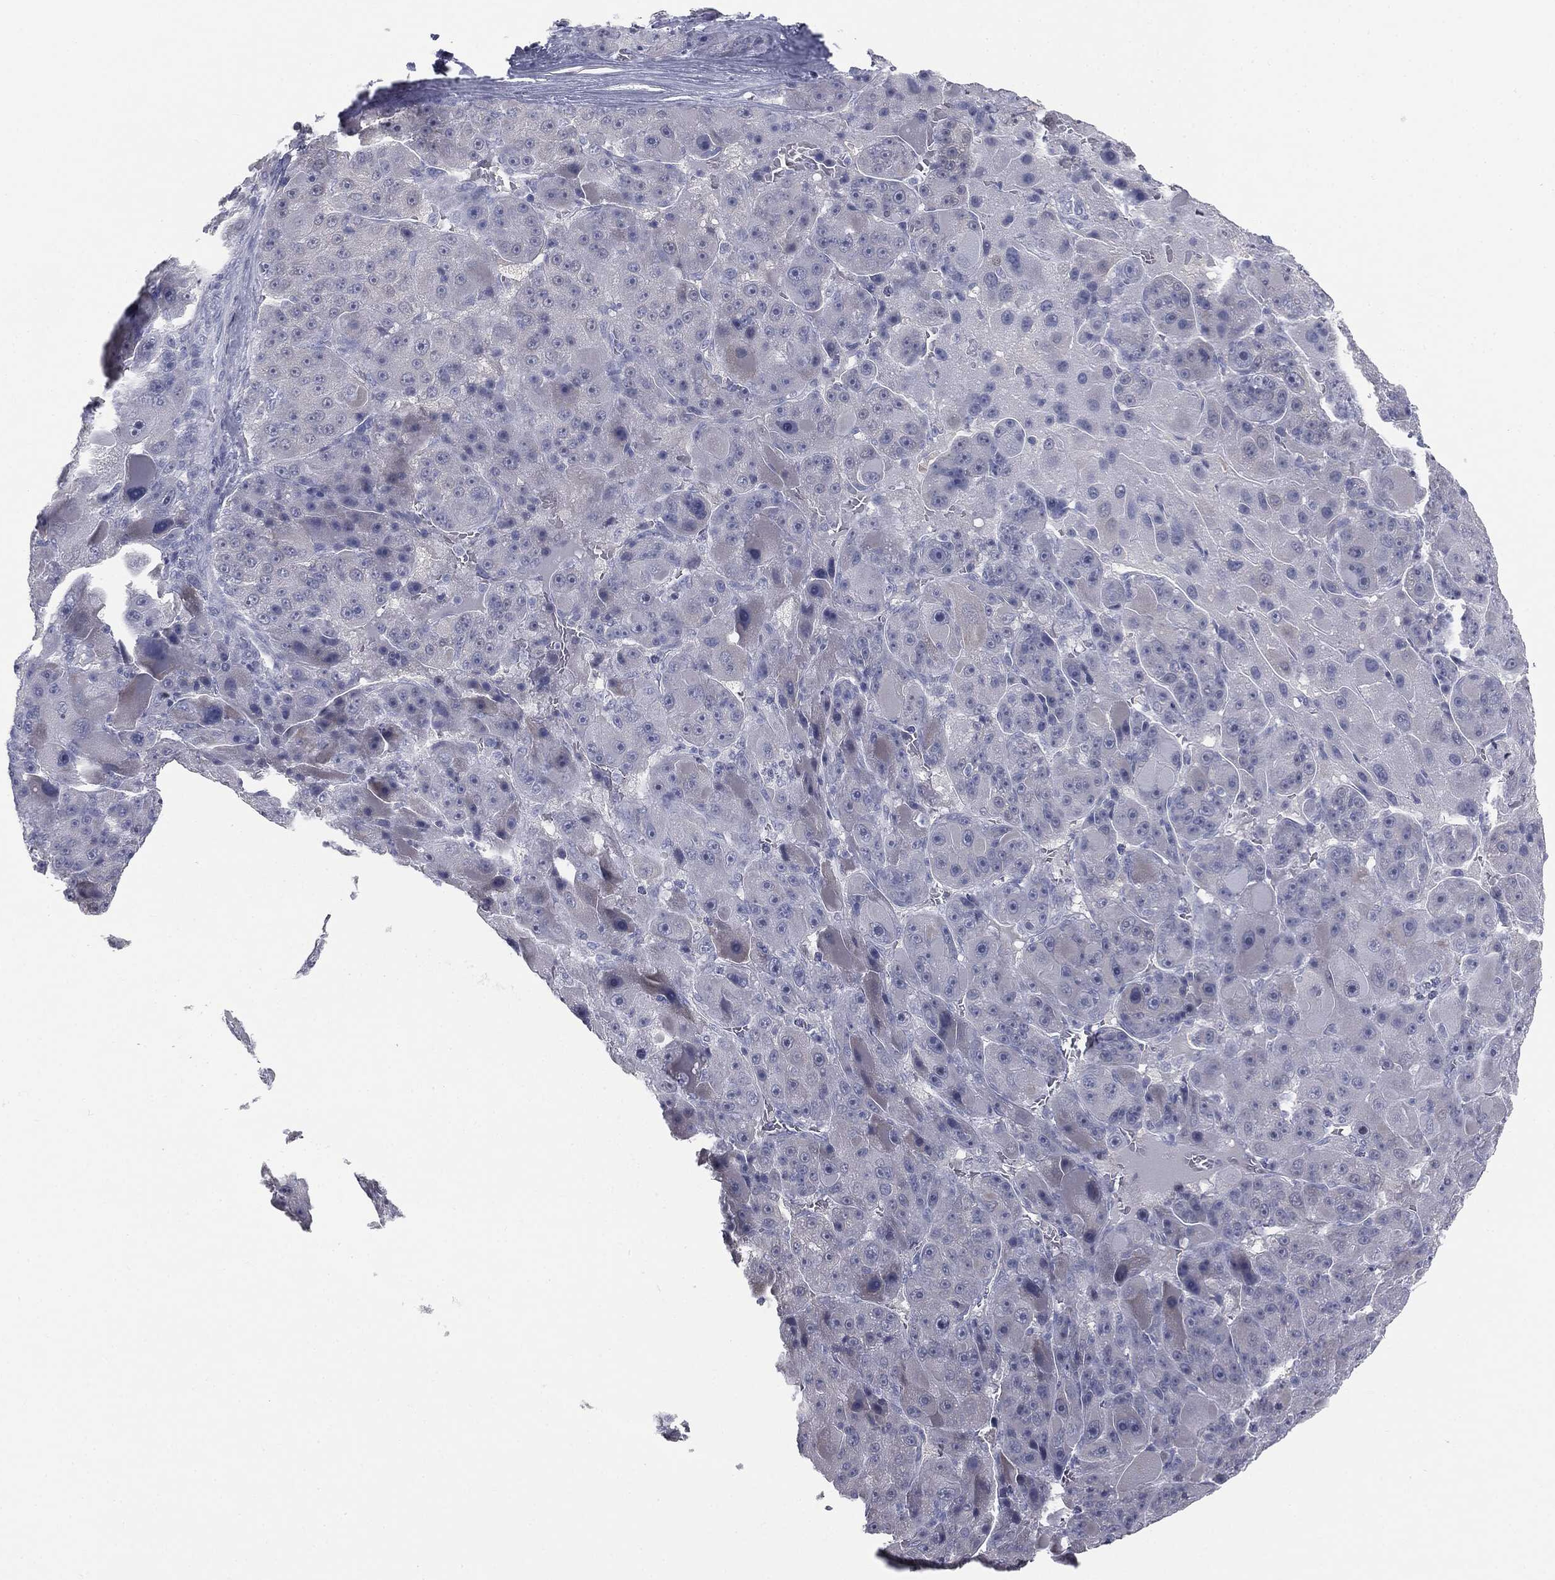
{"staining": {"intensity": "negative", "quantity": "none", "location": "none"}, "tissue": "liver cancer", "cell_type": "Tumor cells", "image_type": "cancer", "snomed": [{"axis": "morphology", "description": "Carcinoma, Hepatocellular, NOS"}, {"axis": "topography", "description": "Liver"}], "caption": "Tumor cells show no significant staining in liver hepatocellular carcinoma.", "gene": "MUC5AC", "patient": {"sex": "male", "age": 76}}